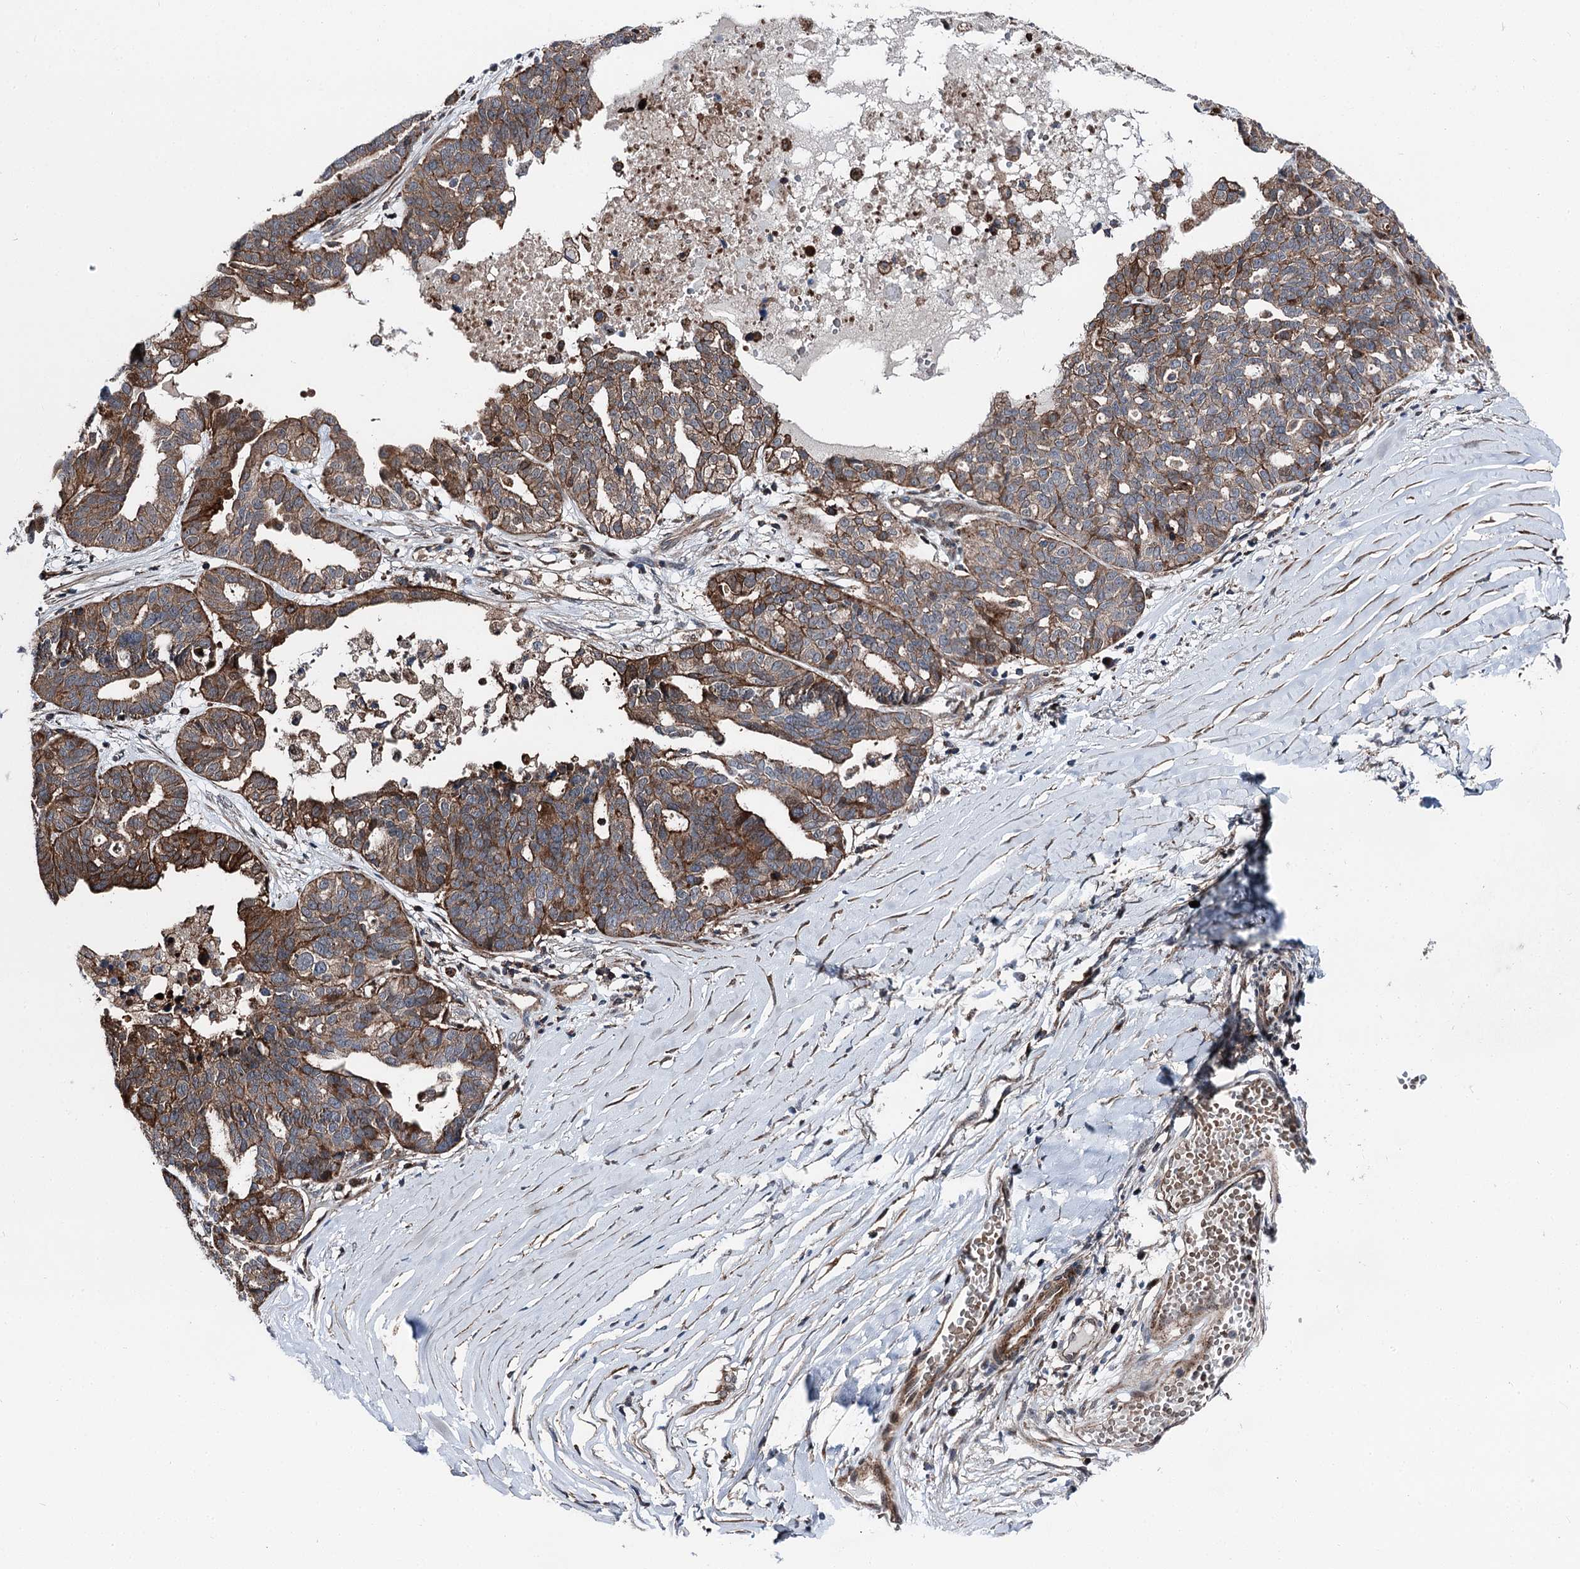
{"staining": {"intensity": "moderate", "quantity": ">75%", "location": "cytoplasmic/membranous"}, "tissue": "ovarian cancer", "cell_type": "Tumor cells", "image_type": "cancer", "snomed": [{"axis": "morphology", "description": "Cystadenocarcinoma, serous, NOS"}, {"axis": "topography", "description": "Ovary"}], "caption": "Immunohistochemical staining of ovarian serous cystadenocarcinoma exhibits moderate cytoplasmic/membranous protein positivity in about >75% of tumor cells.", "gene": "POLR1D", "patient": {"sex": "female", "age": 59}}